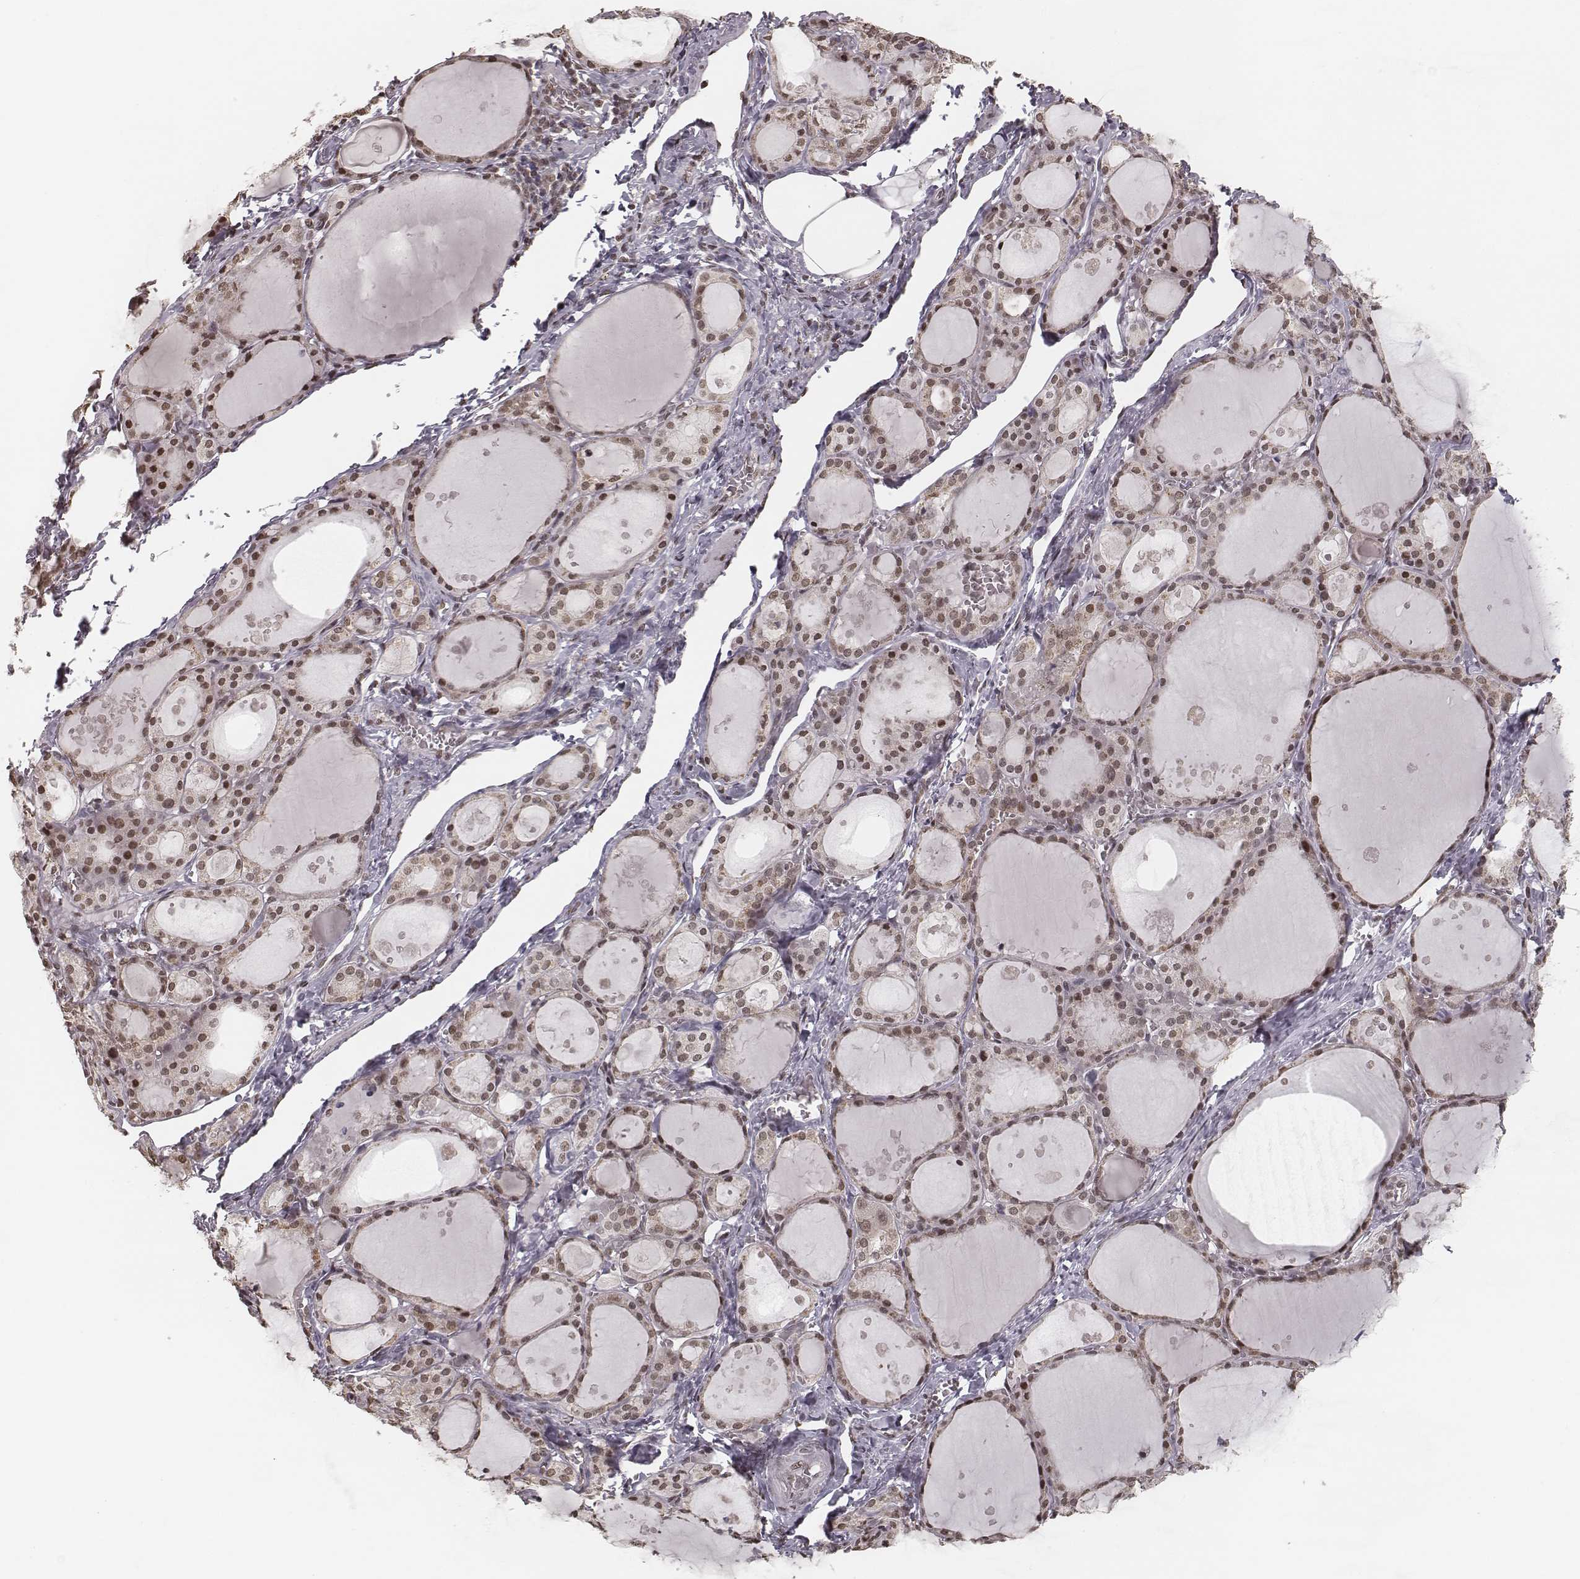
{"staining": {"intensity": "moderate", "quantity": ">75%", "location": "nuclear"}, "tissue": "thyroid gland", "cell_type": "Glandular cells", "image_type": "normal", "snomed": [{"axis": "morphology", "description": "Normal tissue, NOS"}, {"axis": "topography", "description": "Thyroid gland"}], "caption": "Brown immunohistochemical staining in normal thyroid gland exhibits moderate nuclear positivity in approximately >75% of glandular cells. (IHC, brightfield microscopy, high magnification).", "gene": "HMGA2", "patient": {"sex": "male", "age": 68}}